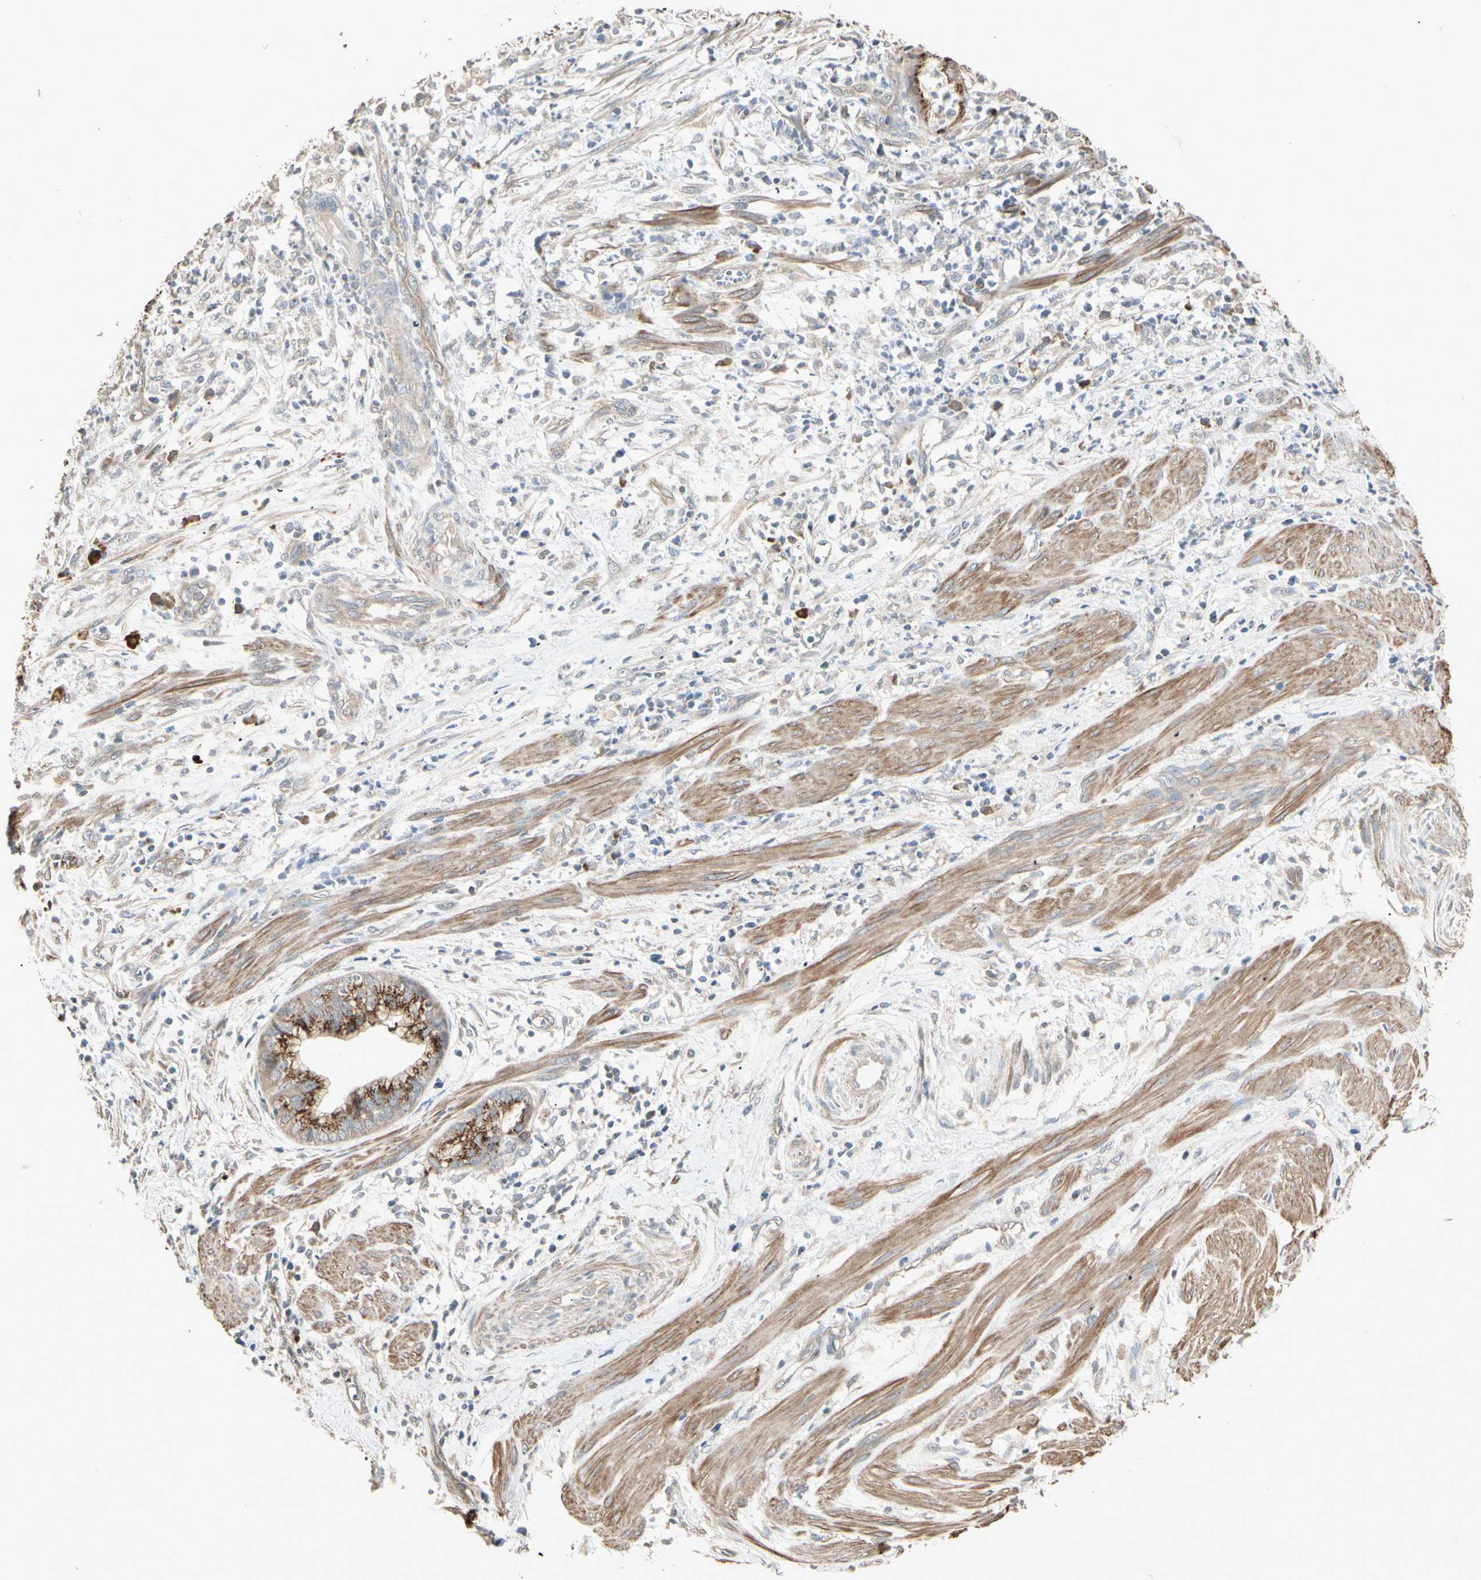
{"staining": {"intensity": "strong", "quantity": ">75%", "location": "cytoplasmic/membranous"}, "tissue": "endometrial cancer", "cell_type": "Tumor cells", "image_type": "cancer", "snomed": [{"axis": "morphology", "description": "Necrosis, NOS"}, {"axis": "morphology", "description": "Adenocarcinoma, NOS"}, {"axis": "topography", "description": "Endometrium"}], "caption": "IHC of endometrial adenocarcinoma demonstrates high levels of strong cytoplasmic/membranous expression in about >75% of tumor cells. The protein is stained brown, and the nuclei are stained in blue (DAB (3,3'-diaminobenzidine) IHC with brightfield microscopy, high magnification).", "gene": "GALNT3", "patient": {"sex": "female", "age": 79}}